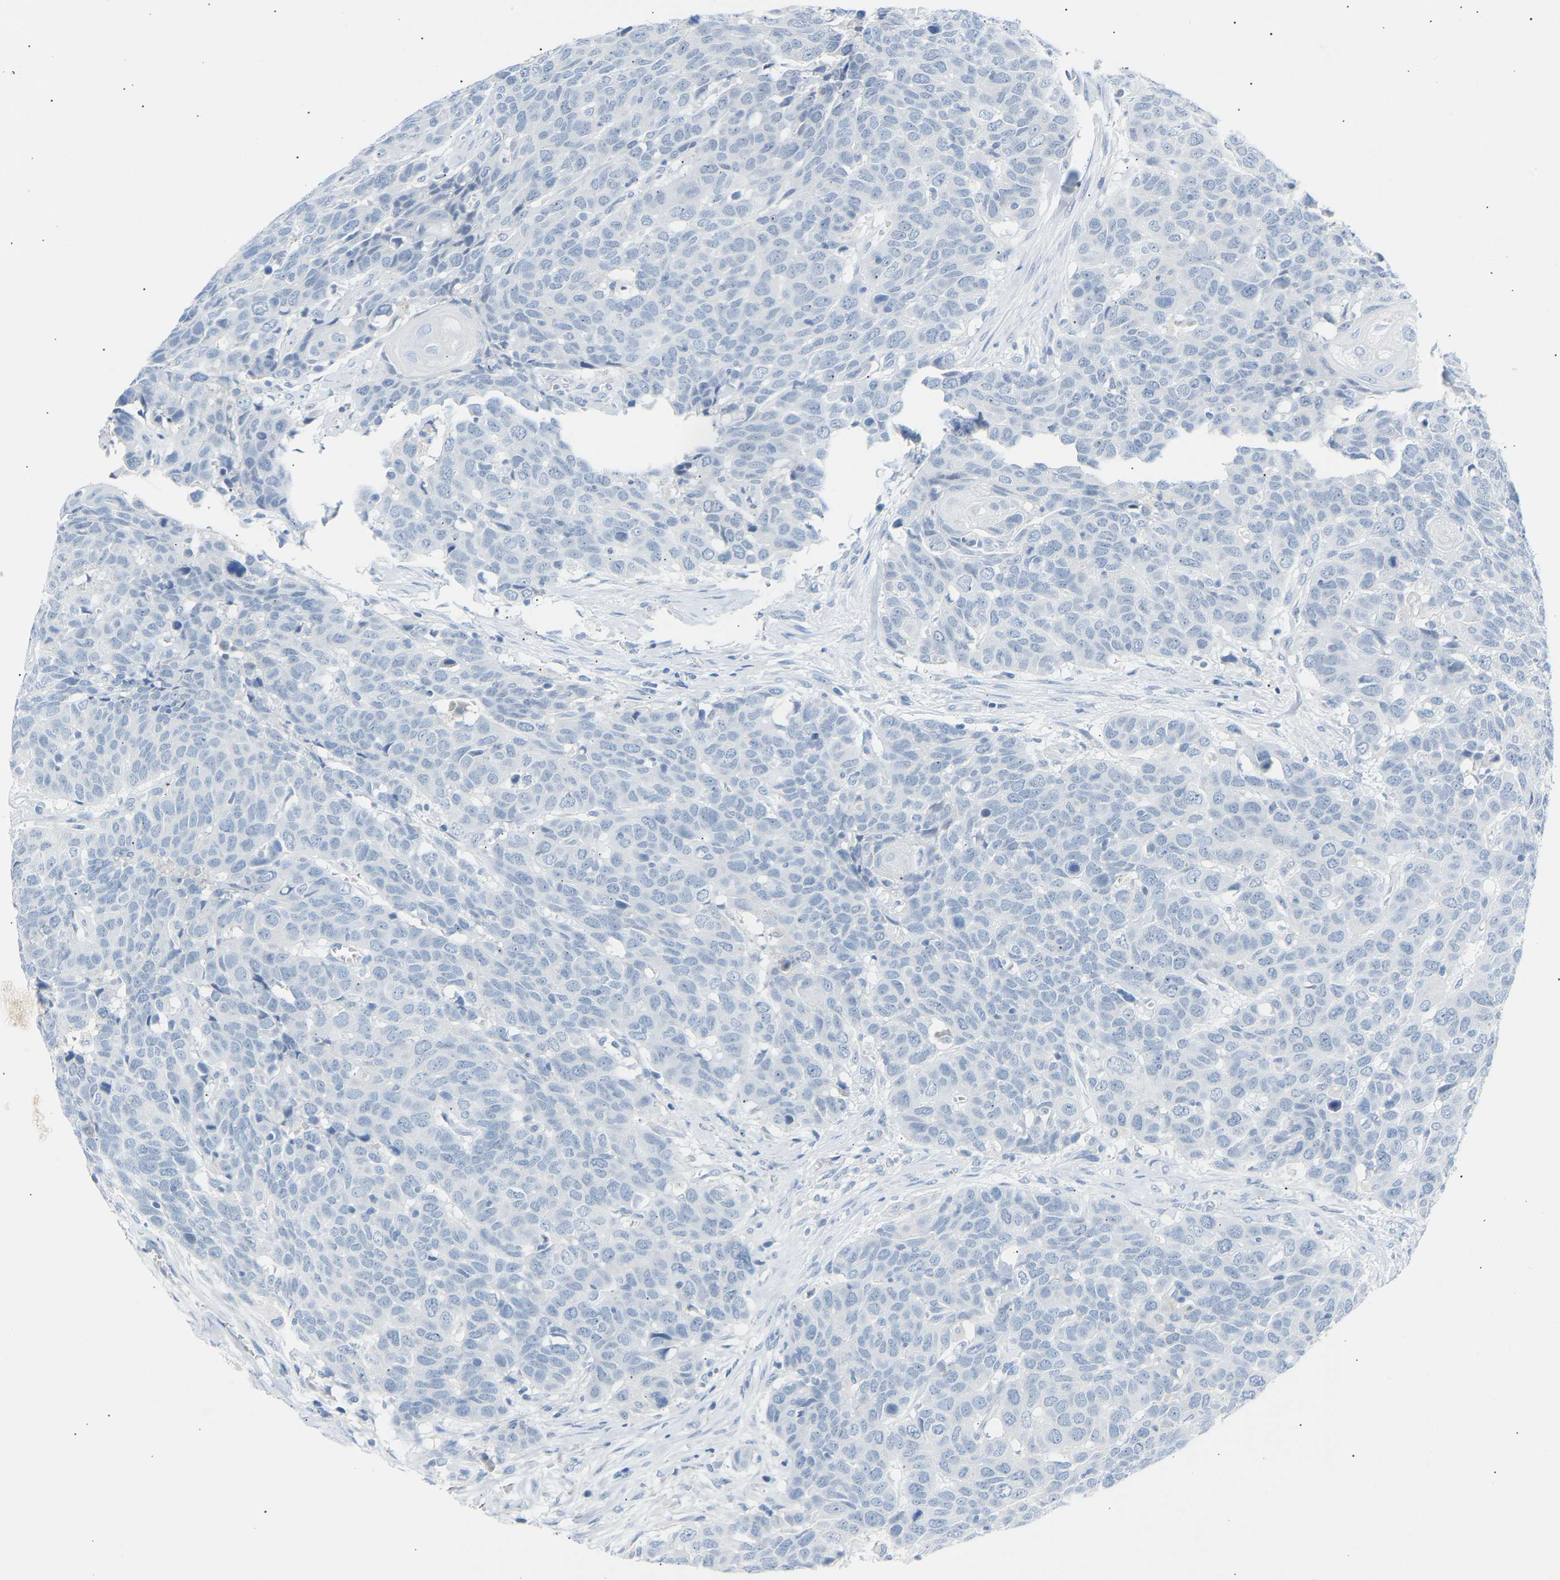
{"staining": {"intensity": "negative", "quantity": "none", "location": "none"}, "tissue": "head and neck cancer", "cell_type": "Tumor cells", "image_type": "cancer", "snomed": [{"axis": "morphology", "description": "Squamous cell carcinoma, NOS"}, {"axis": "topography", "description": "Head-Neck"}], "caption": "A histopathology image of human head and neck cancer is negative for staining in tumor cells.", "gene": "PEX1", "patient": {"sex": "male", "age": 66}}